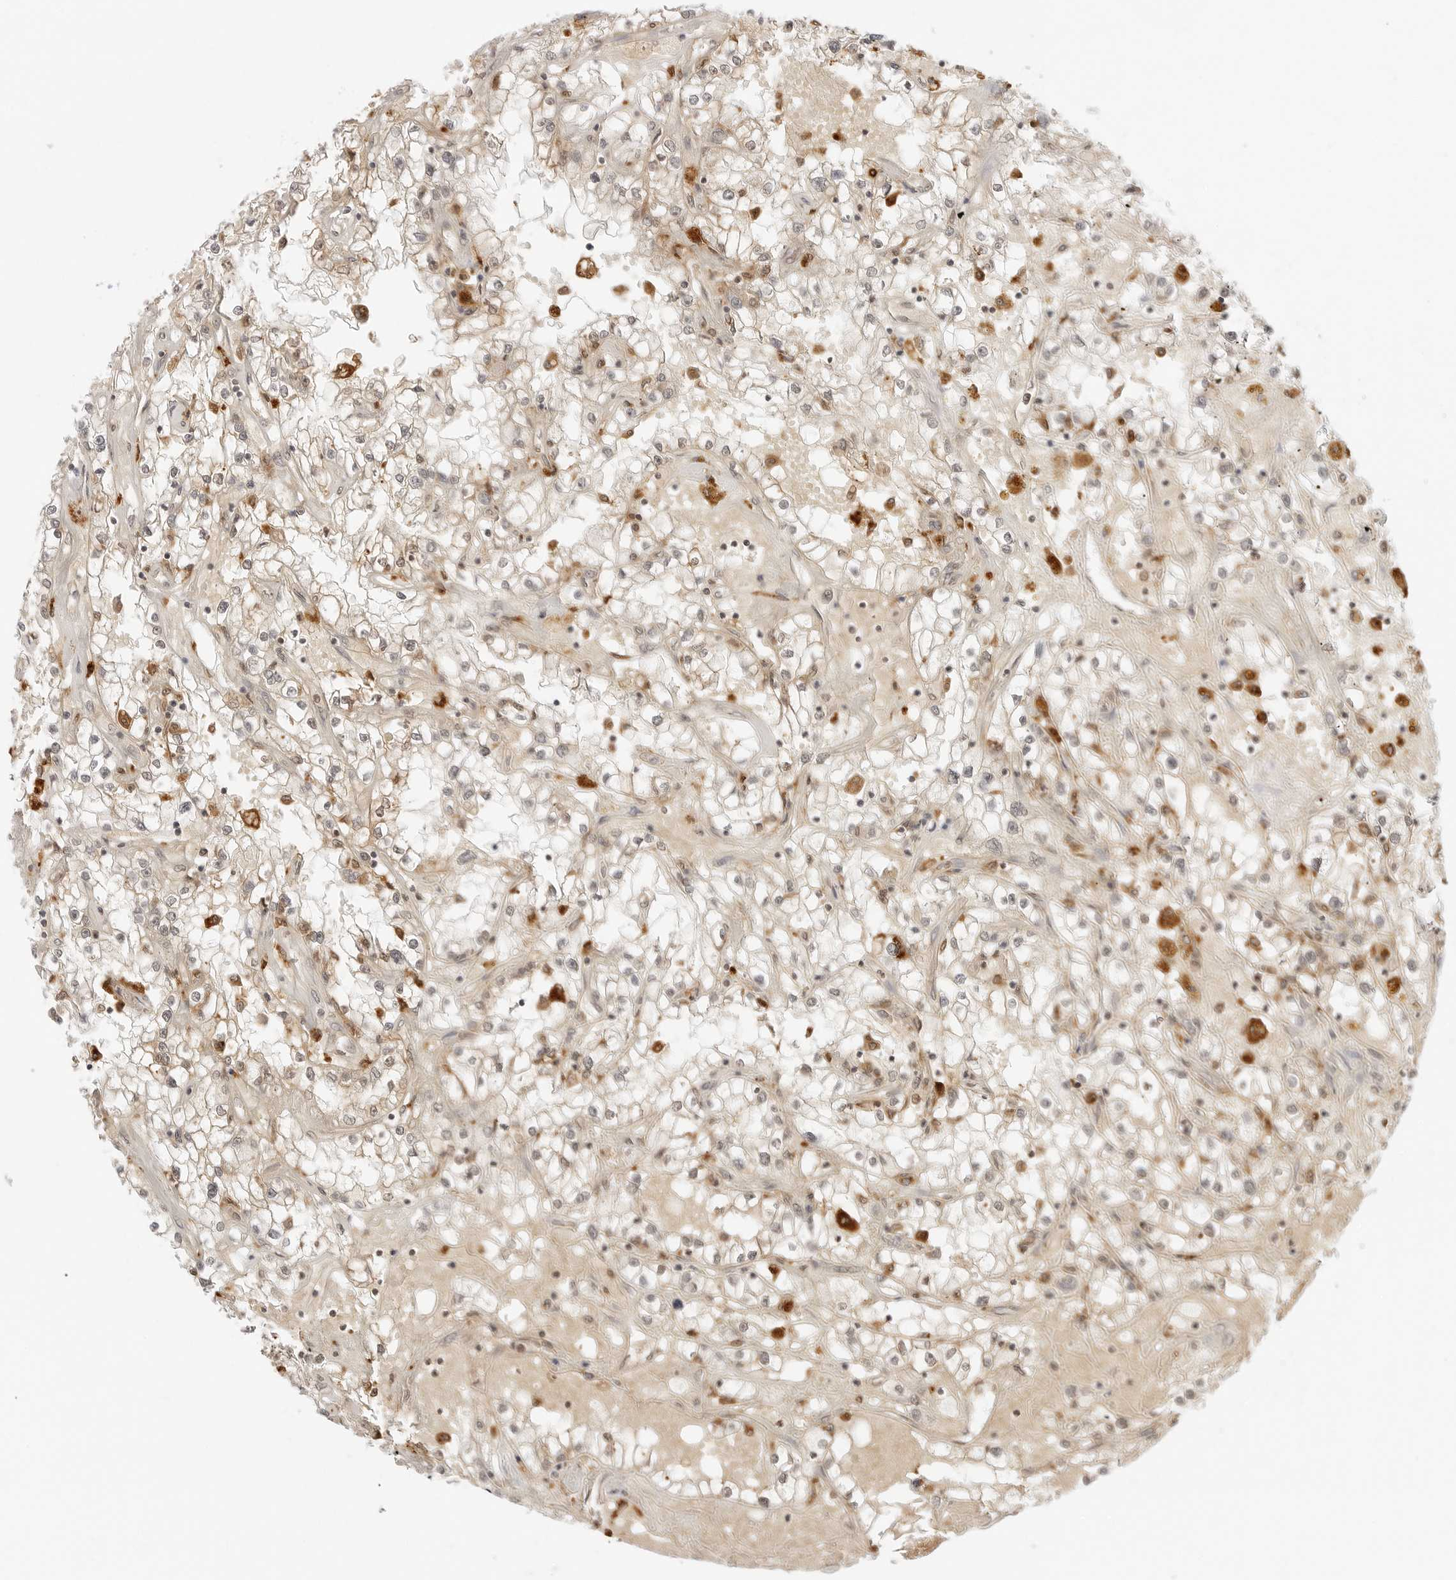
{"staining": {"intensity": "weak", "quantity": ">75%", "location": "cytoplasmic/membranous"}, "tissue": "renal cancer", "cell_type": "Tumor cells", "image_type": "cancer", "snomed": [{"axis": "morphology", "description": "Adenocarcinoma, NOS"}, {"axis": "topography", "description": "Kidney"}], "caption": "Immunohistochemistry of adenocarcinoma (renal) reveals low levels of weak cytoplasmic/membranous positivity in approximately >75% of tumor cells. (Brightfield microscopy of DAB IHC at high magnification).", "gene": "EPHA1", "patient": {"sex": "male", "age": 56}}